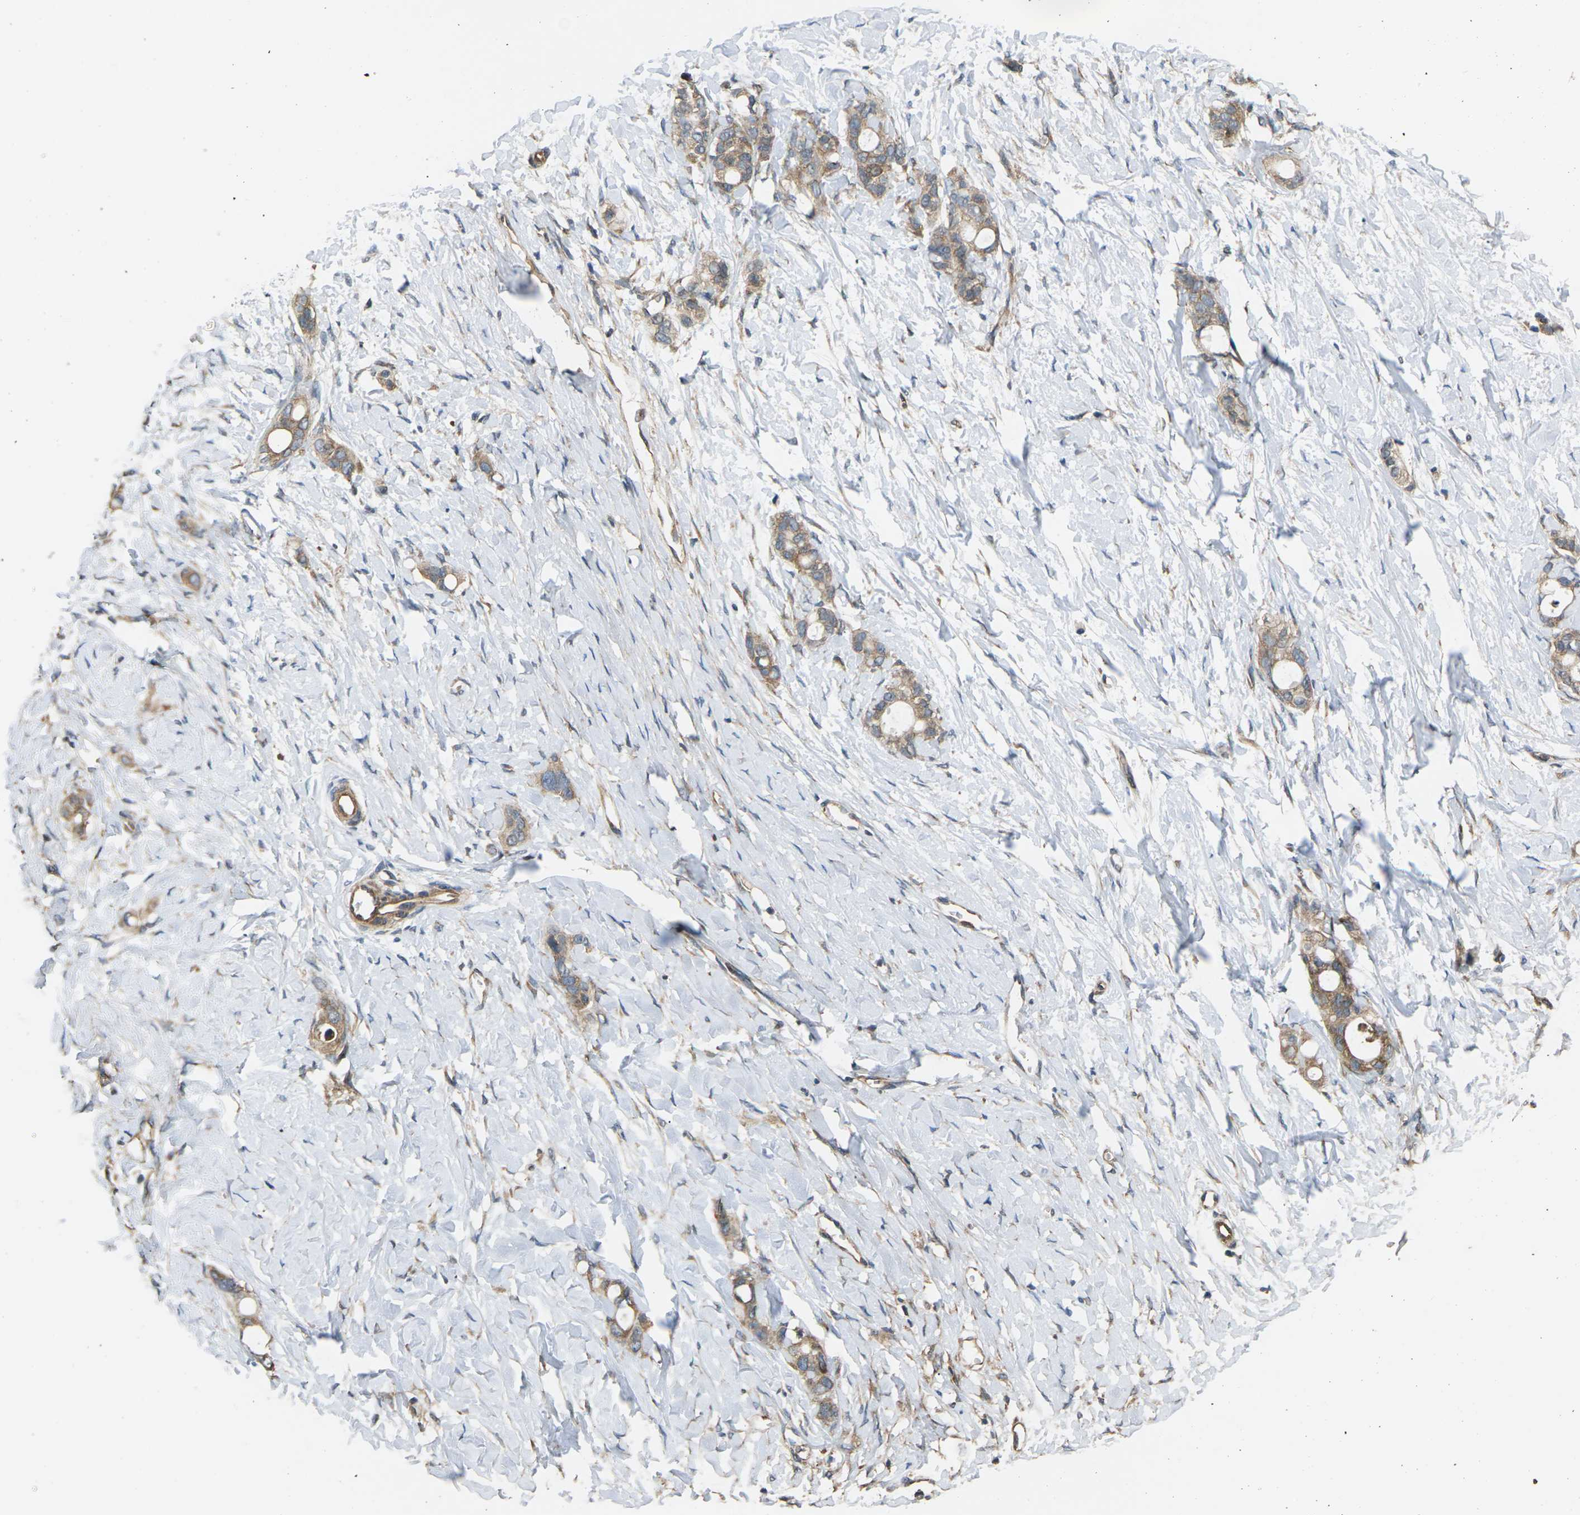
{"staining": {"intensity": "moderate", "quantity": ">75%", "location": "cytoplasmic/membranous"}, "tissue": "stomach cancer", "cell_type": "Tumor cells", "image_type": "cancer", "snomed": [{"axis": "morphology", "description": "Adenocarcinoma, NOS"}, {"axis": "topography", "description": "Stomach"}], "caption": "High-power microscopy captured an immunohistochemistry photomicrograph of stomach adenocarcinoma, revealing moderate cytoplasmic/membranous expression in approximately >75% of tumor cells.", "gene": "NRAS", "patient": {"sex": "female", "age": 75}}